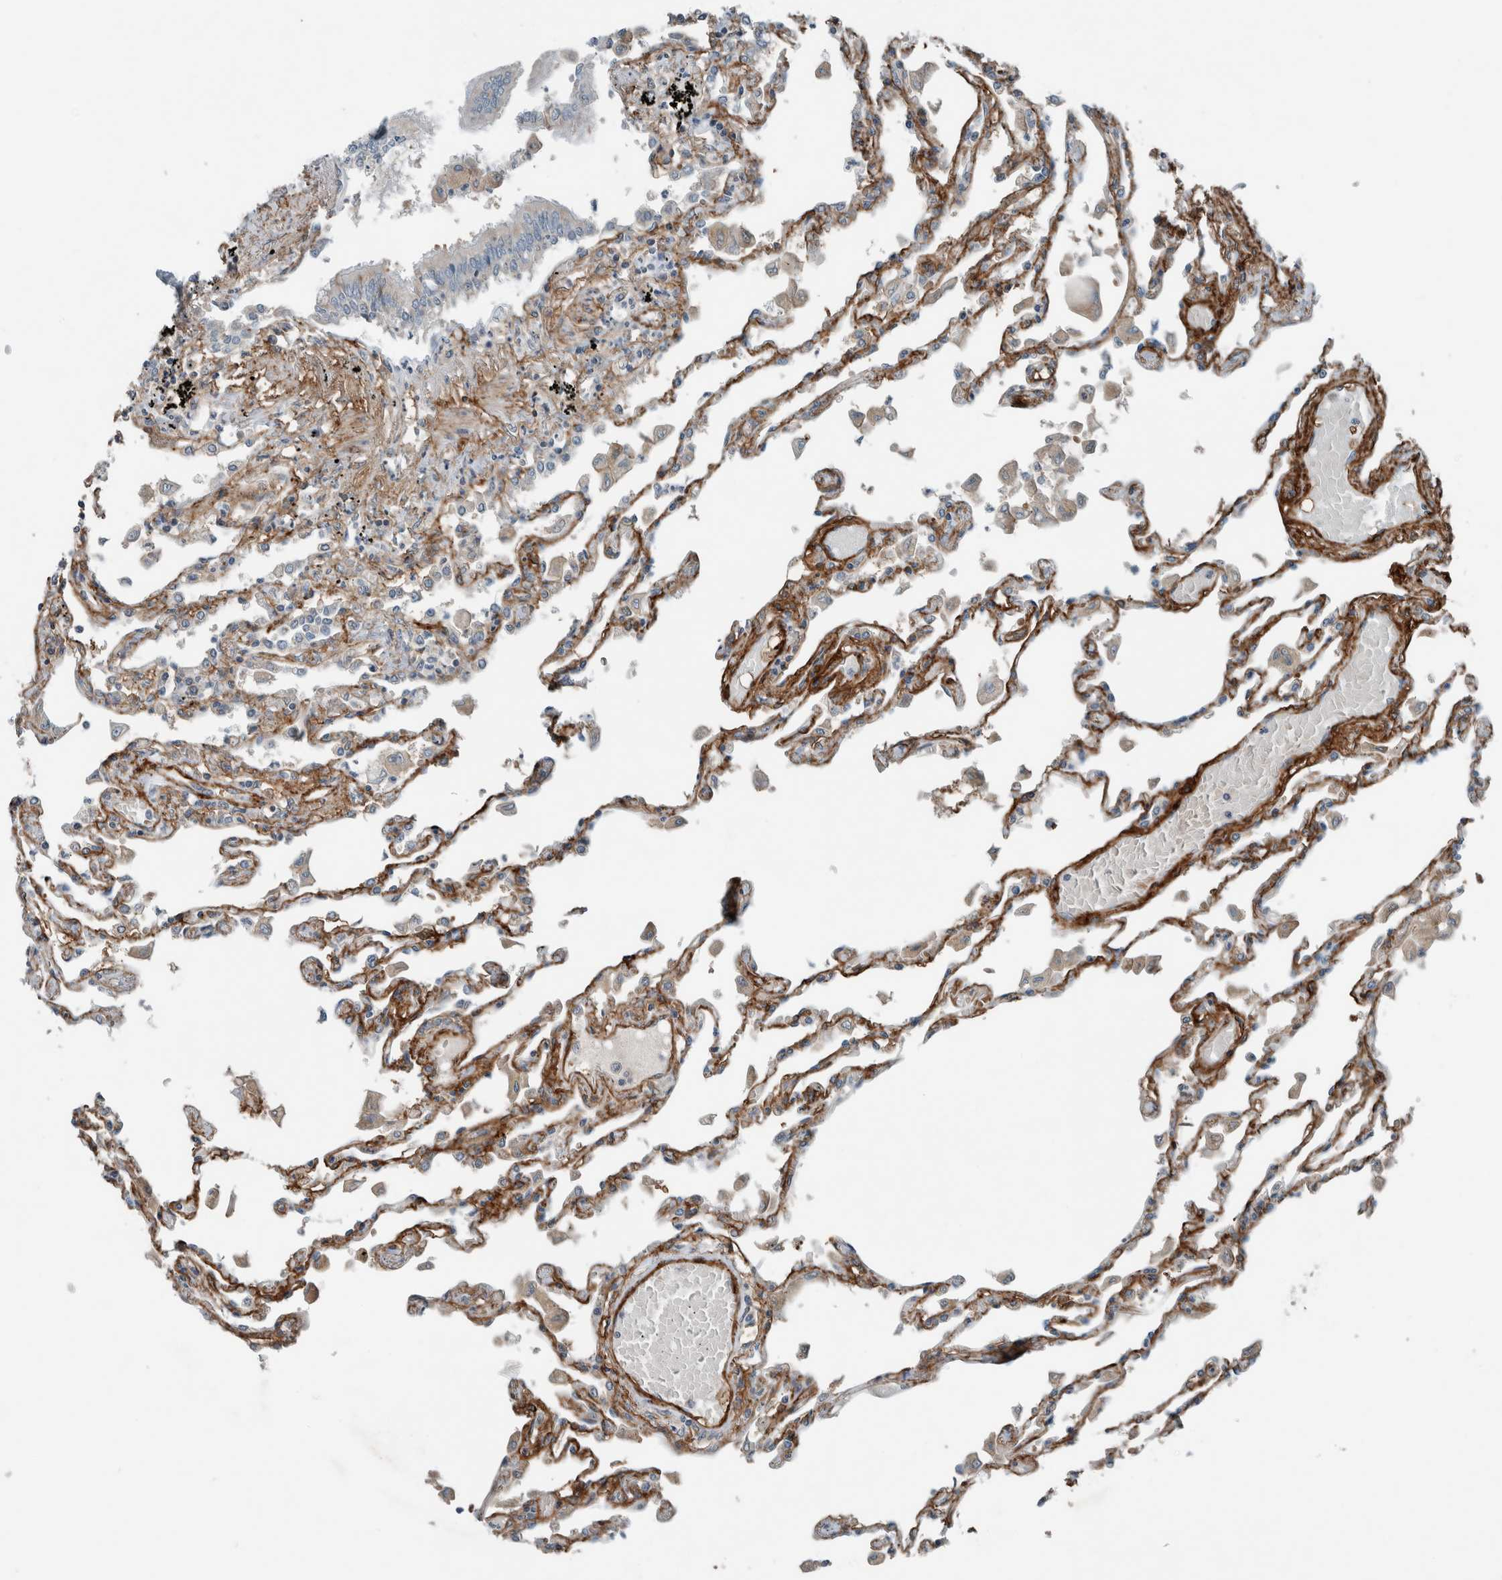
{"staining": {"intensity": "negative", "quantity": "none", "location": "none"}, "tissue": "lung", "cell_type": "Alveolar cells", "image_type": "normal", "snomed": [{"axis": "morphology", "description": "Normal tissue, NOS"}, {"axis": "topography", "description": "Bronchus"}, {"axis": "topography", "description": "Lung"}], "caption": "IHC photomicrograph of normal lung stained for a protein (brown), which reveals no staining in alveolar cells. (DAB IHC with hematoxylin counter stain).", "gene": "JADE2", "patient": {"sex": "female", "age": 49}}